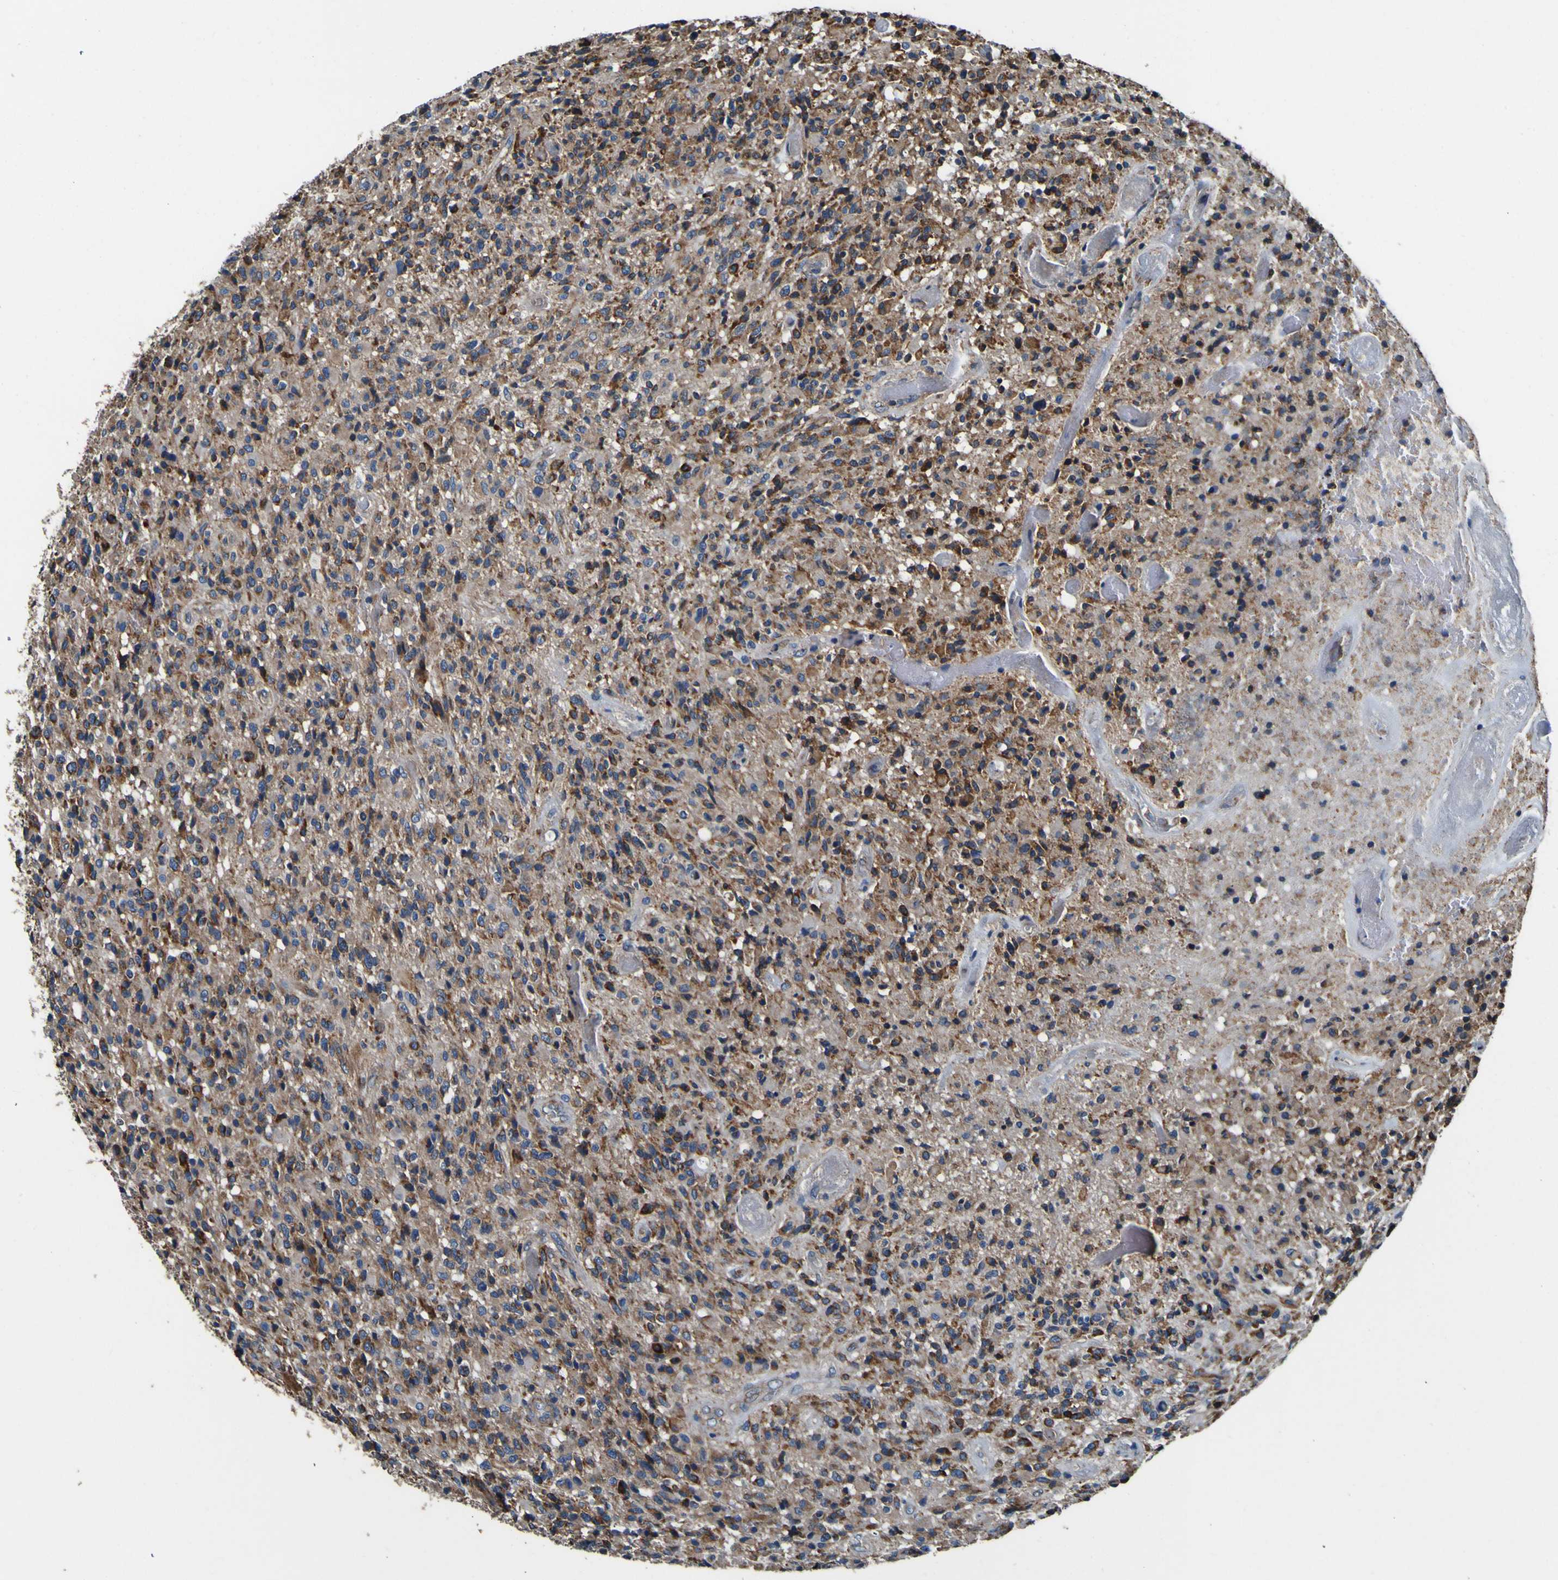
{"staining": {"intensity": "moderate", "quantity": ">75%", "location": "cytoplasmic/membranous"}, "tissue": "glioma", "cell_type": "Tumor cells", "image_type": "cancer", "snomed": [{"axis": "morphology", "description": "Glioma, malignant, High grade"}, {"axis": "topography", "description": "Brain"}], "caption": "Immunohistochemical staining of glioma shows medium levels of moderate cytoplasmic/membranous protein expression in about >75% of tumor cells.", "gene": "INPP5A", "patient": {"sex": "male", "age": 71}}